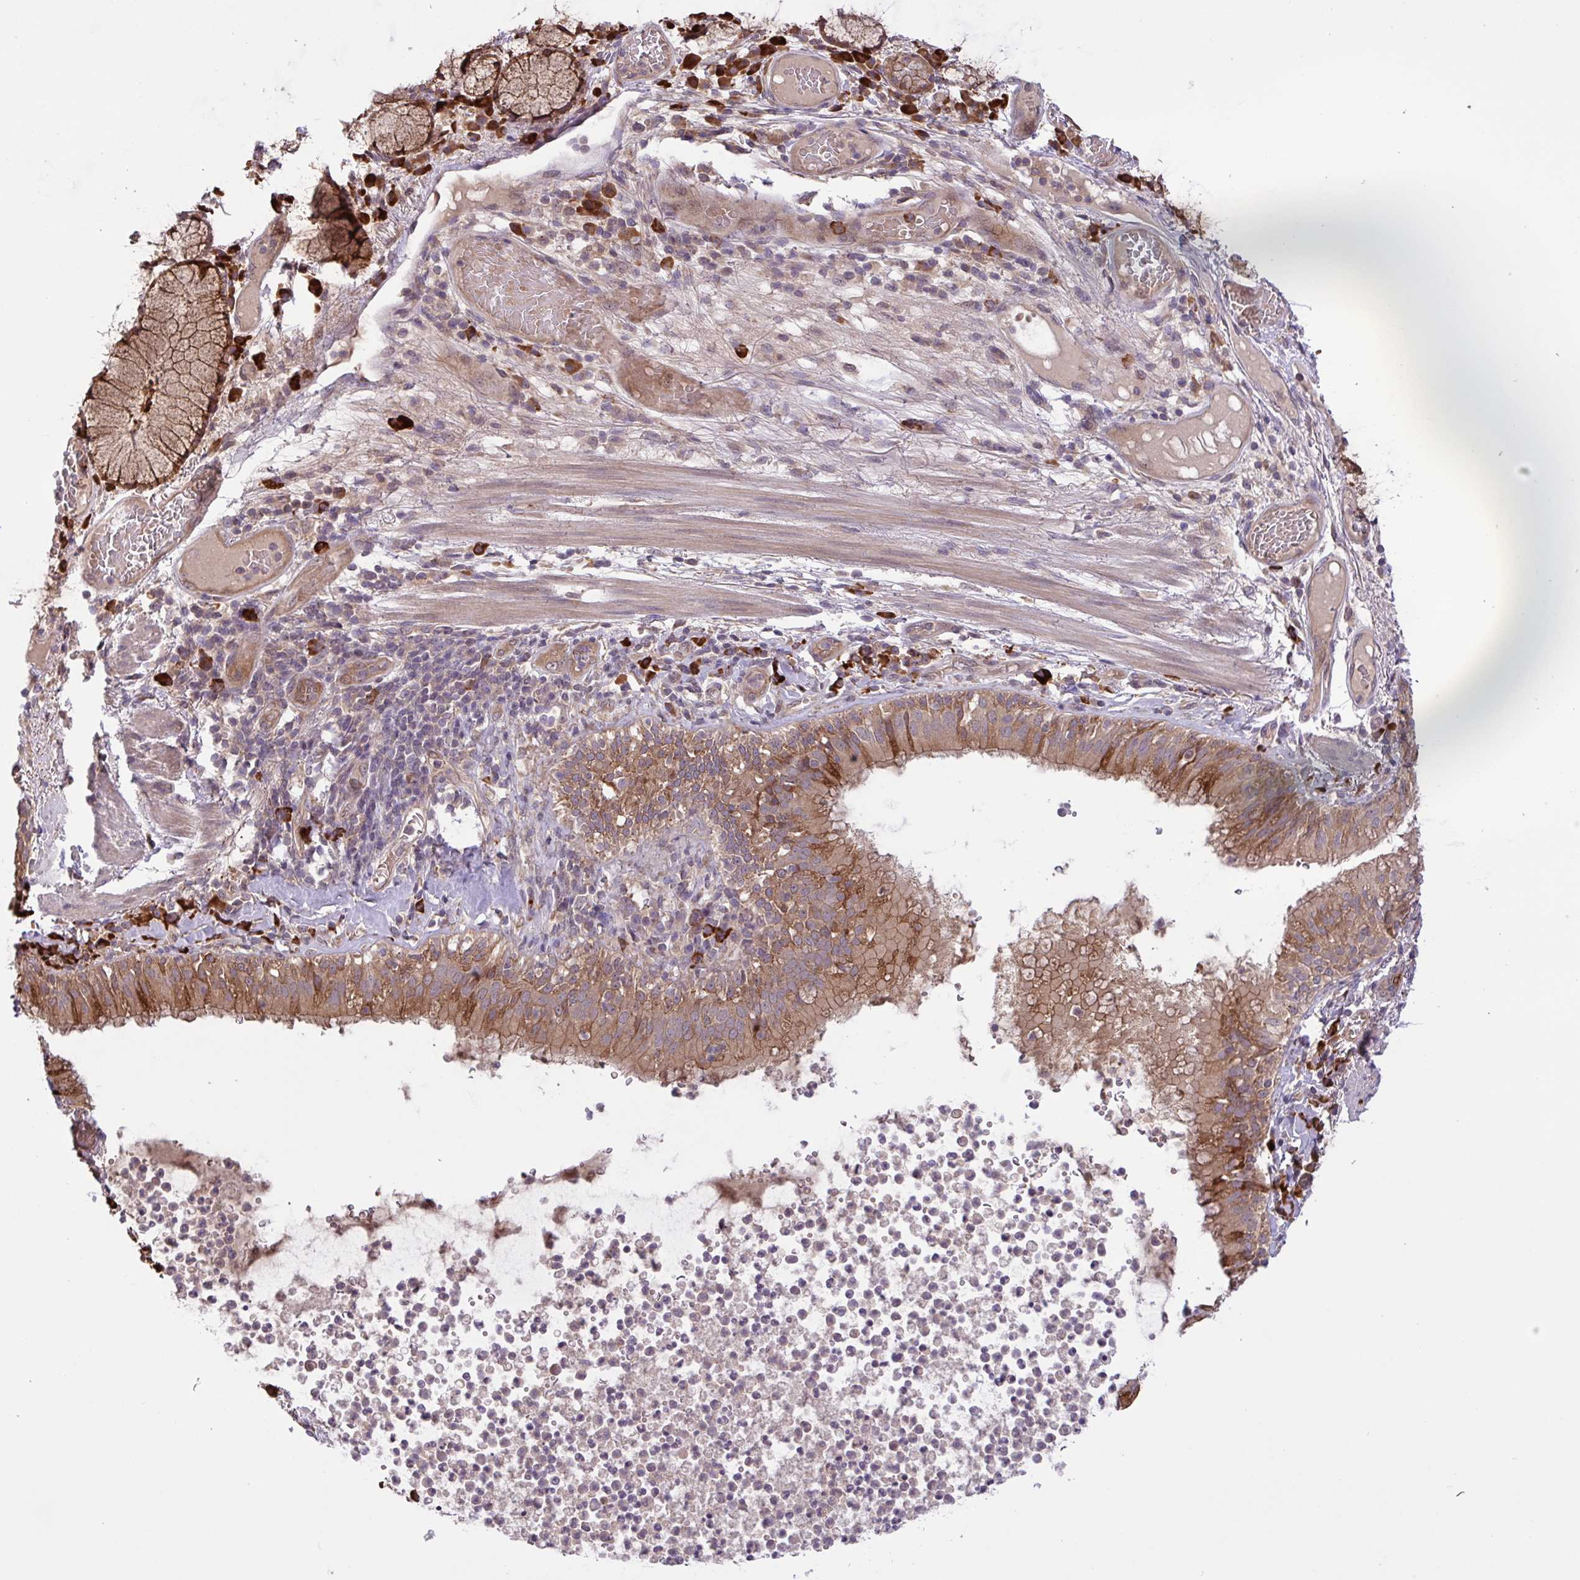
{"staining": {"intensity": "strong", "quantity": ">75%", "location": "cytoplasmic/membranous"}, "tissue": "bronchus", "cell_type": "Respiratory epithelial cells", "image_type": "normal", "snomed": [{"axis": "morphology", "description": "Normal tissue, NOS"}, {"axis": "topography", "description": "Cartilage tissue"}, {"axis": "topography", "description": "Bronchus"}], "caption": "A histopathology image of bronchus stained for a protein exhibits strong cytoplasmic/membranous brown staining in respiratory epithelial cells. The staining was performed using DAB to visualize the protein expression in brown, while the nuclei were stained in blue with hematoxylin (Magnification: 20x).", "gene": "INTS10", "patient": {"sex": "male", "age": 56}}